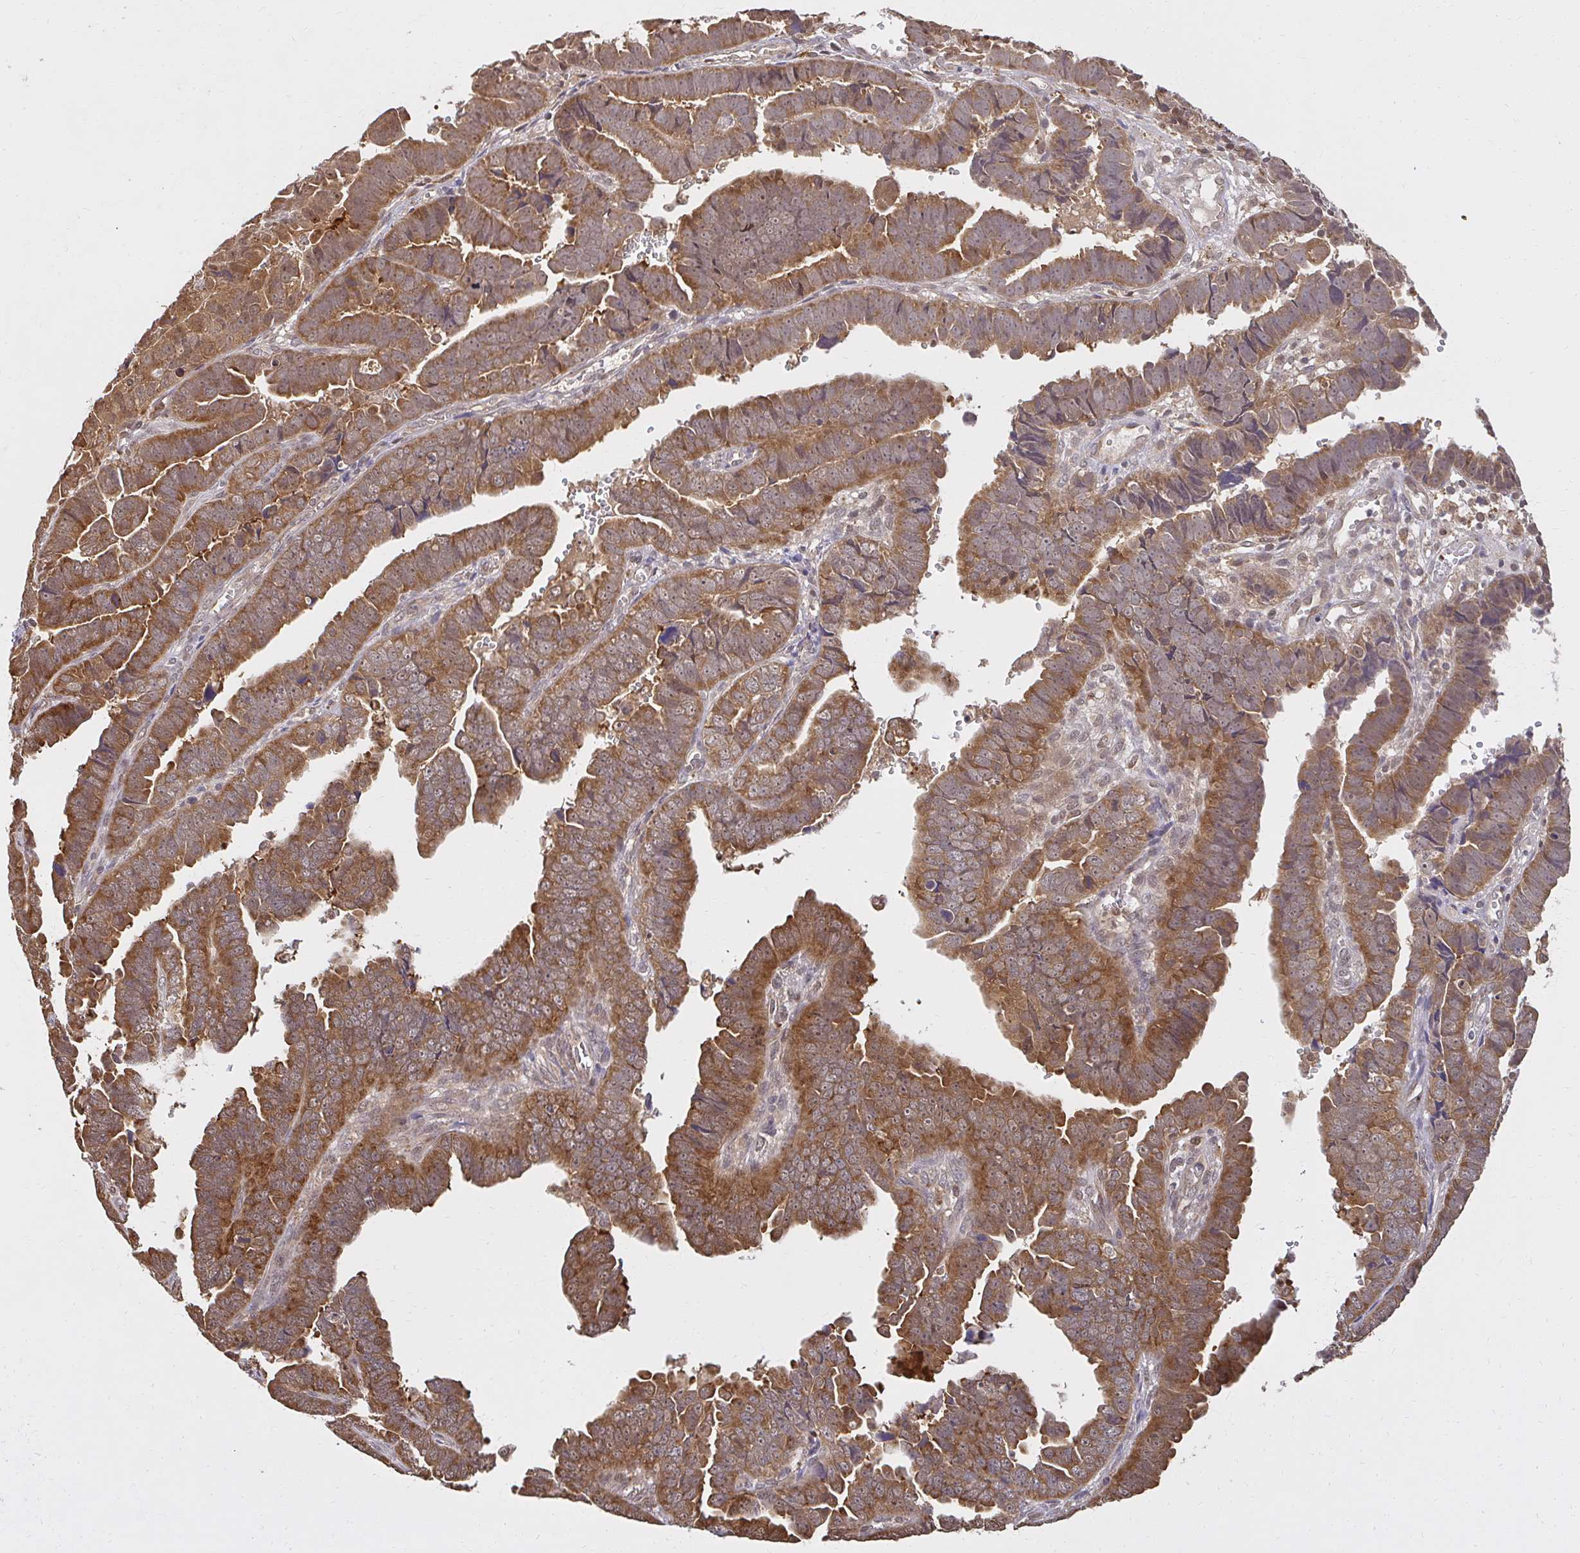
{"staining": {"intensity": "moderate", "quantity": ">75%", "location": "cytoplasmic/membranous,nuclear"}, "tissue": "endometrial cancer", "cell_type": "Tumor cells", "image_type": "cancer", "snomed": [{"axis": "morphology", "description": "Adenocarcinoma, NOS"}, {"axis": "topography", "description": "Endometrium"}], "caption": "This photomicrograph shows IHC staining of endometrial adenocarcinoma, with medium moderate cytoplasmic/membranous and nuclear expression in about >75% of tumor cells.", "gene": "LARS2", "patient": {"sex": "female", "age": 75}}